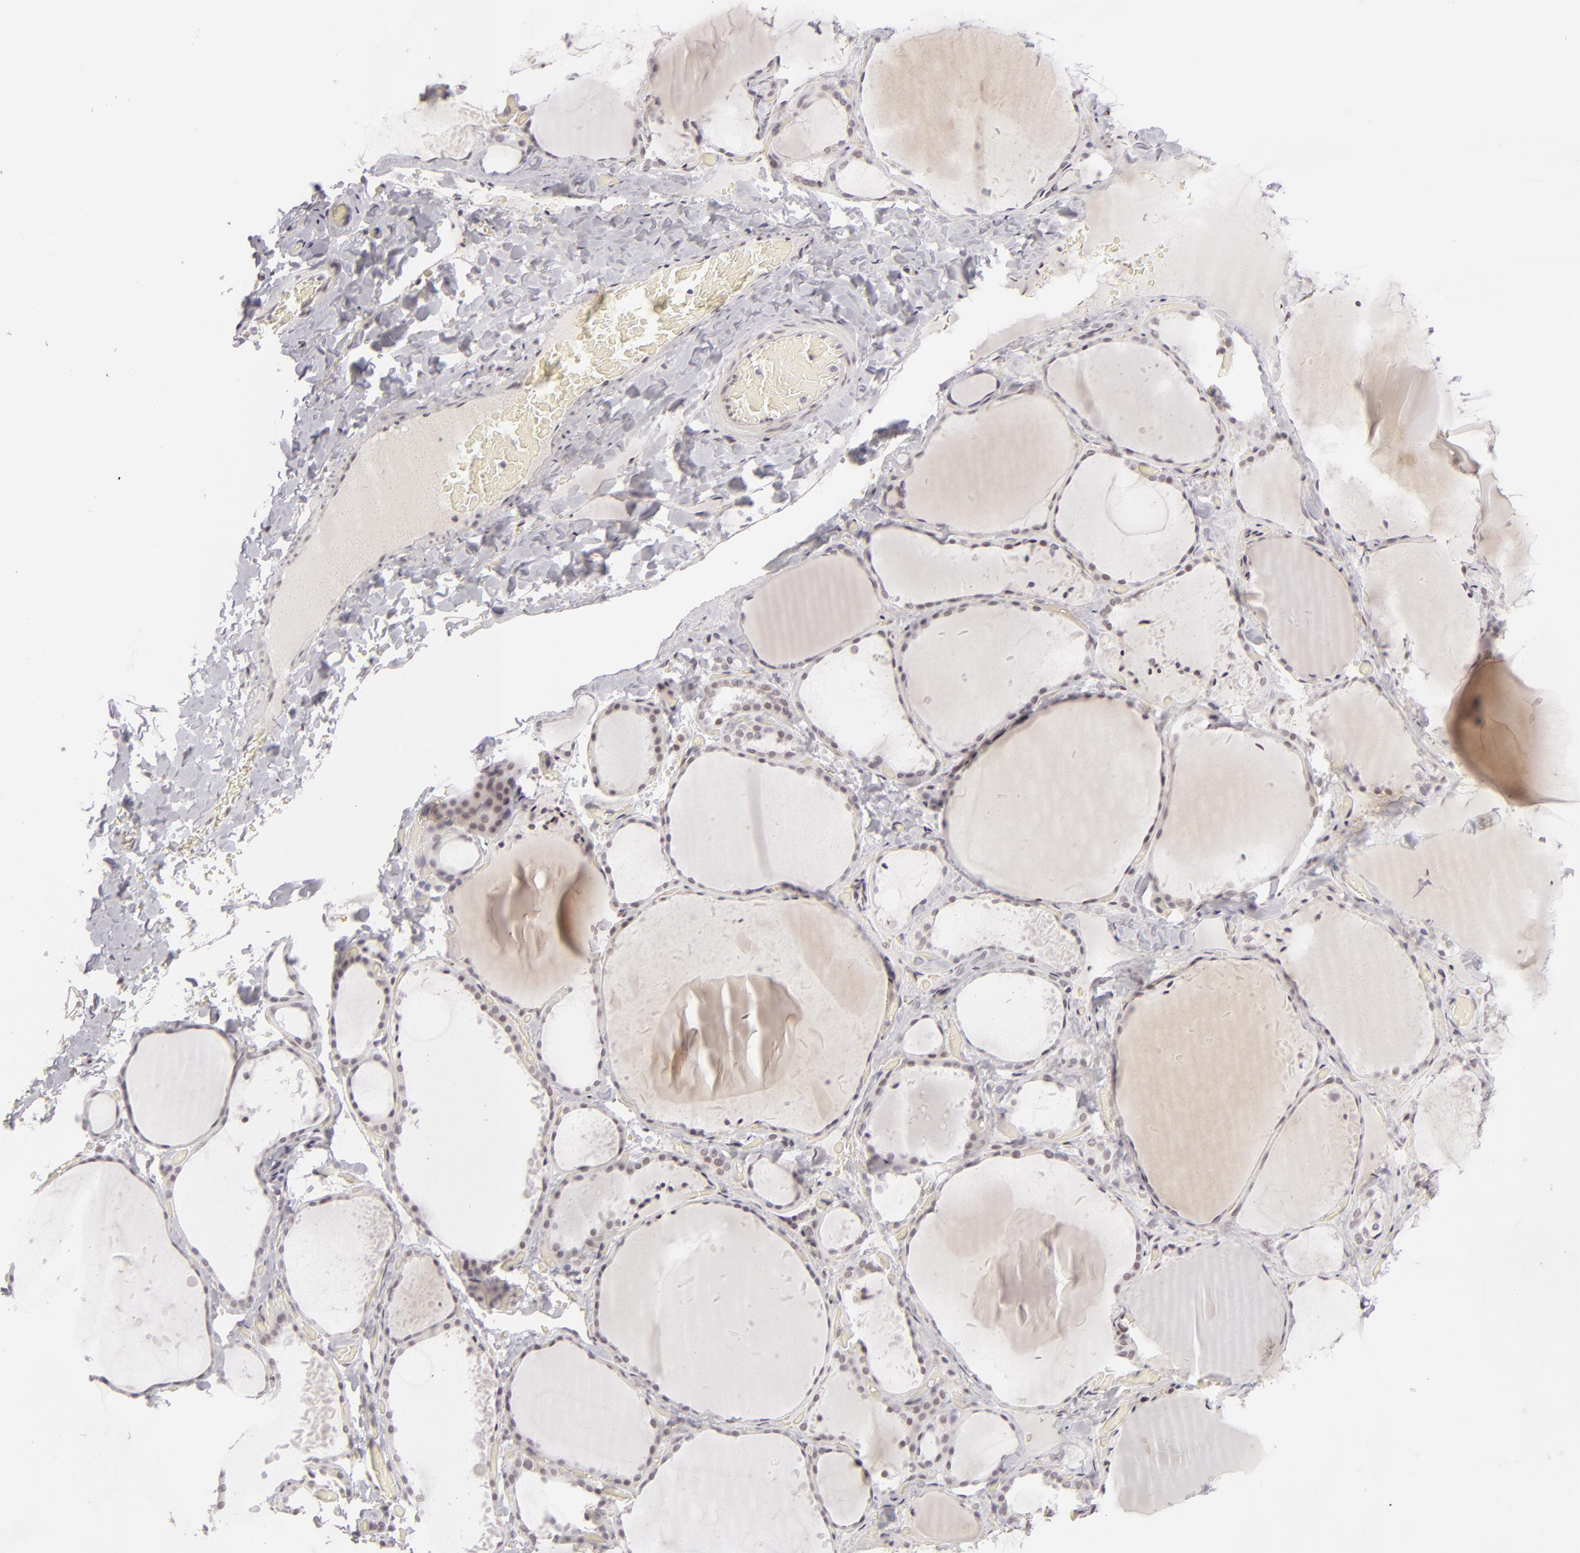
{"staining": {"intensity": "weak", "quantity": "<25%", "location": "nuclear"}, "tissue": "thyroid gland", "cell_type": "Glandular cells", "image_type": "normal", "snomed": [{"axis": "morphology", "description": "Normal tissue, NOS"}, {"axis": "topography", "description": "Thyroid gland"}], "caption": "DAB immunohistochemical staining of unremarkable human thyroid gland exhibits no significant expression in glandular cells.", "gene": "SIX1", "patient": {"sex": "female", "age": 22}}